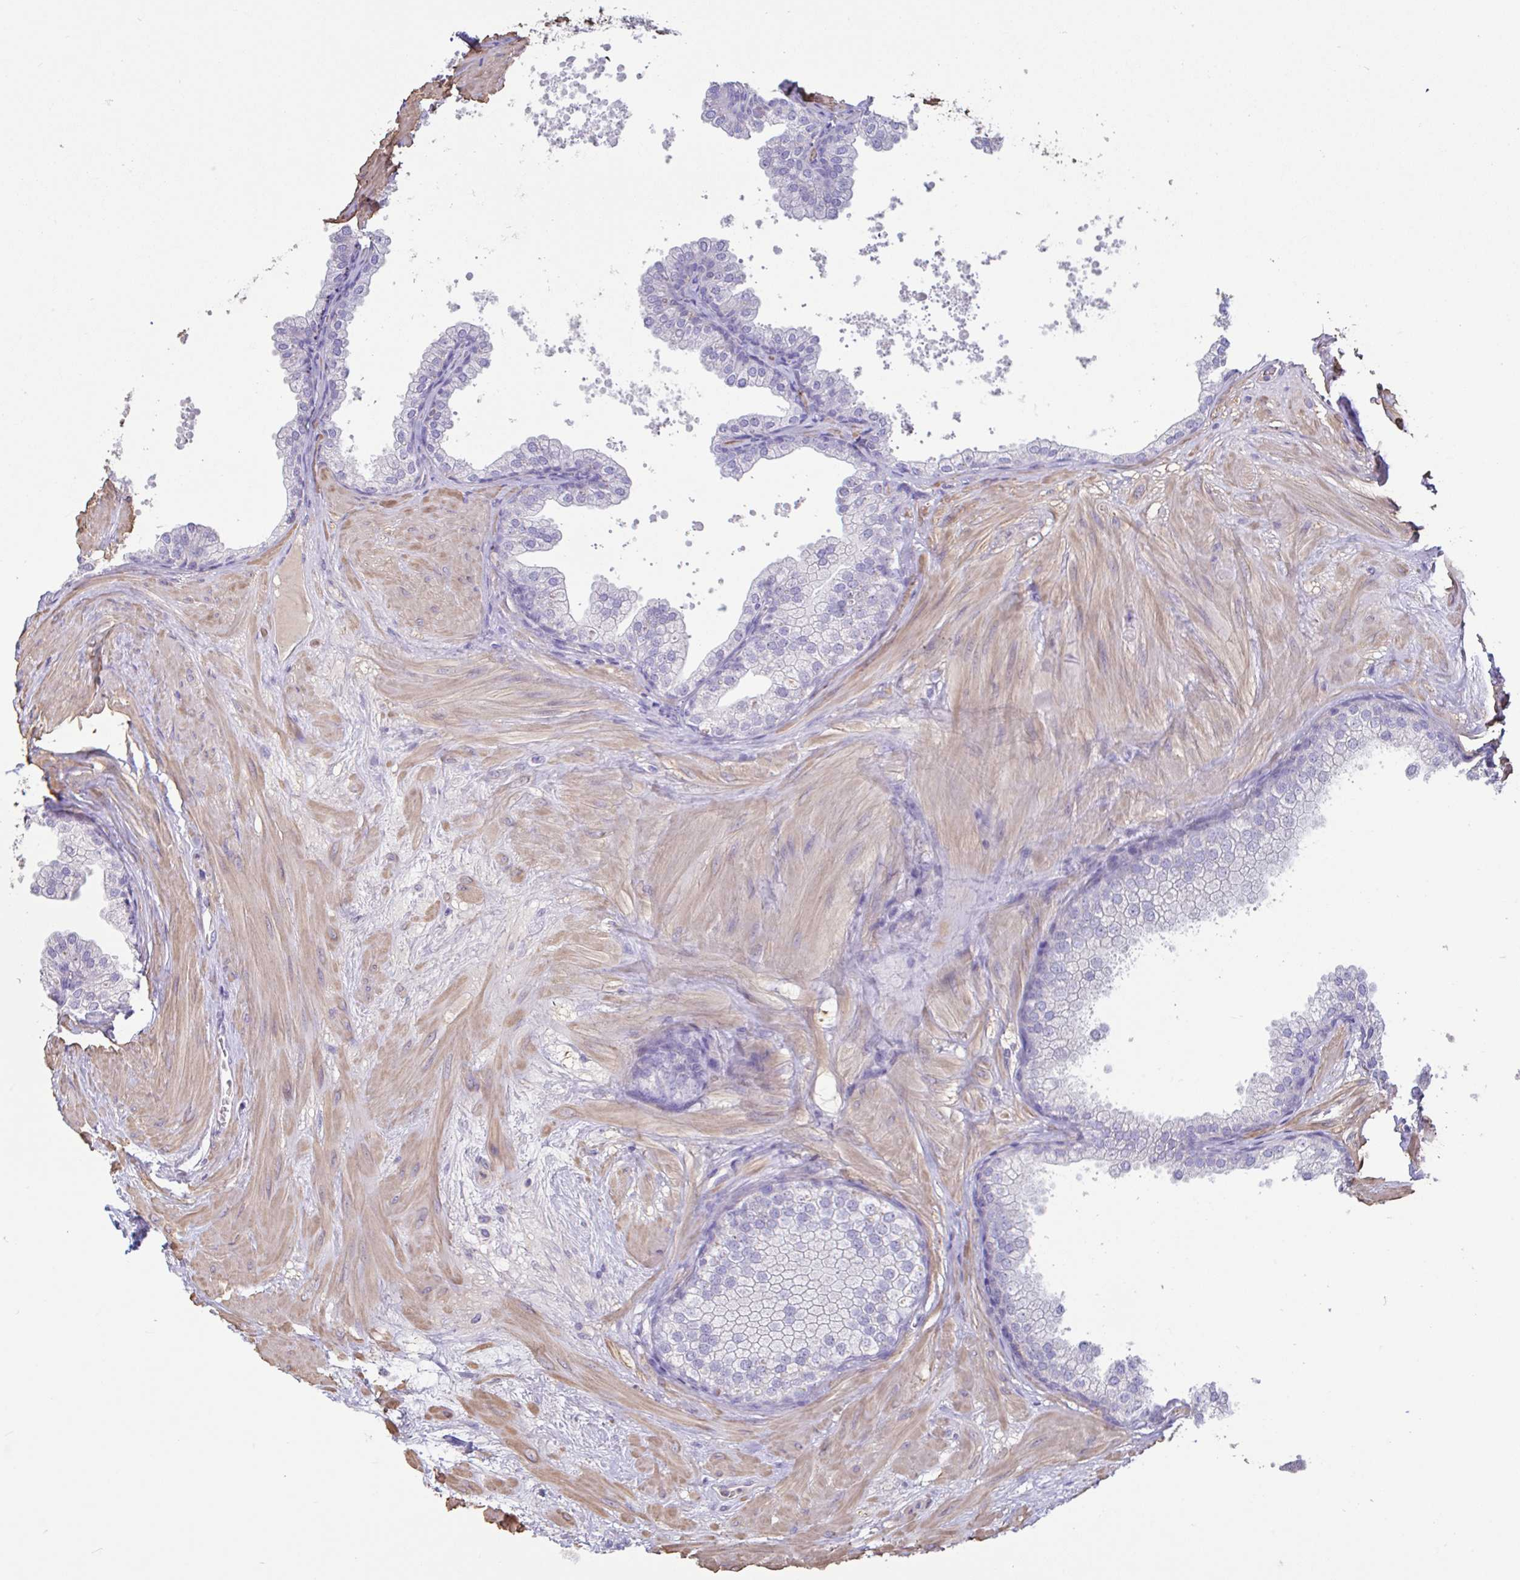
{"staining": {"intensity": "negative", "quantity": "none", "location": "none"}, "tissue": "prostate", "cell_type": "Glandular cells", "image_type": "normal", "snomed": [{"axis": "morphology", "description": "Normal tissue, NOS"}, {"axis": "topography", "description": "Prostate"}], "caption": "Unremarkable prostate was stained to show a protein in brown. There is no significant staining in glandular cells. (Brightfield microscopy of DAB (3,3'-diaminobenzidine) immunohistochemistry at high magnification).", "gene": "PYGM", "patient": {"sex": "male", "age": 37}}